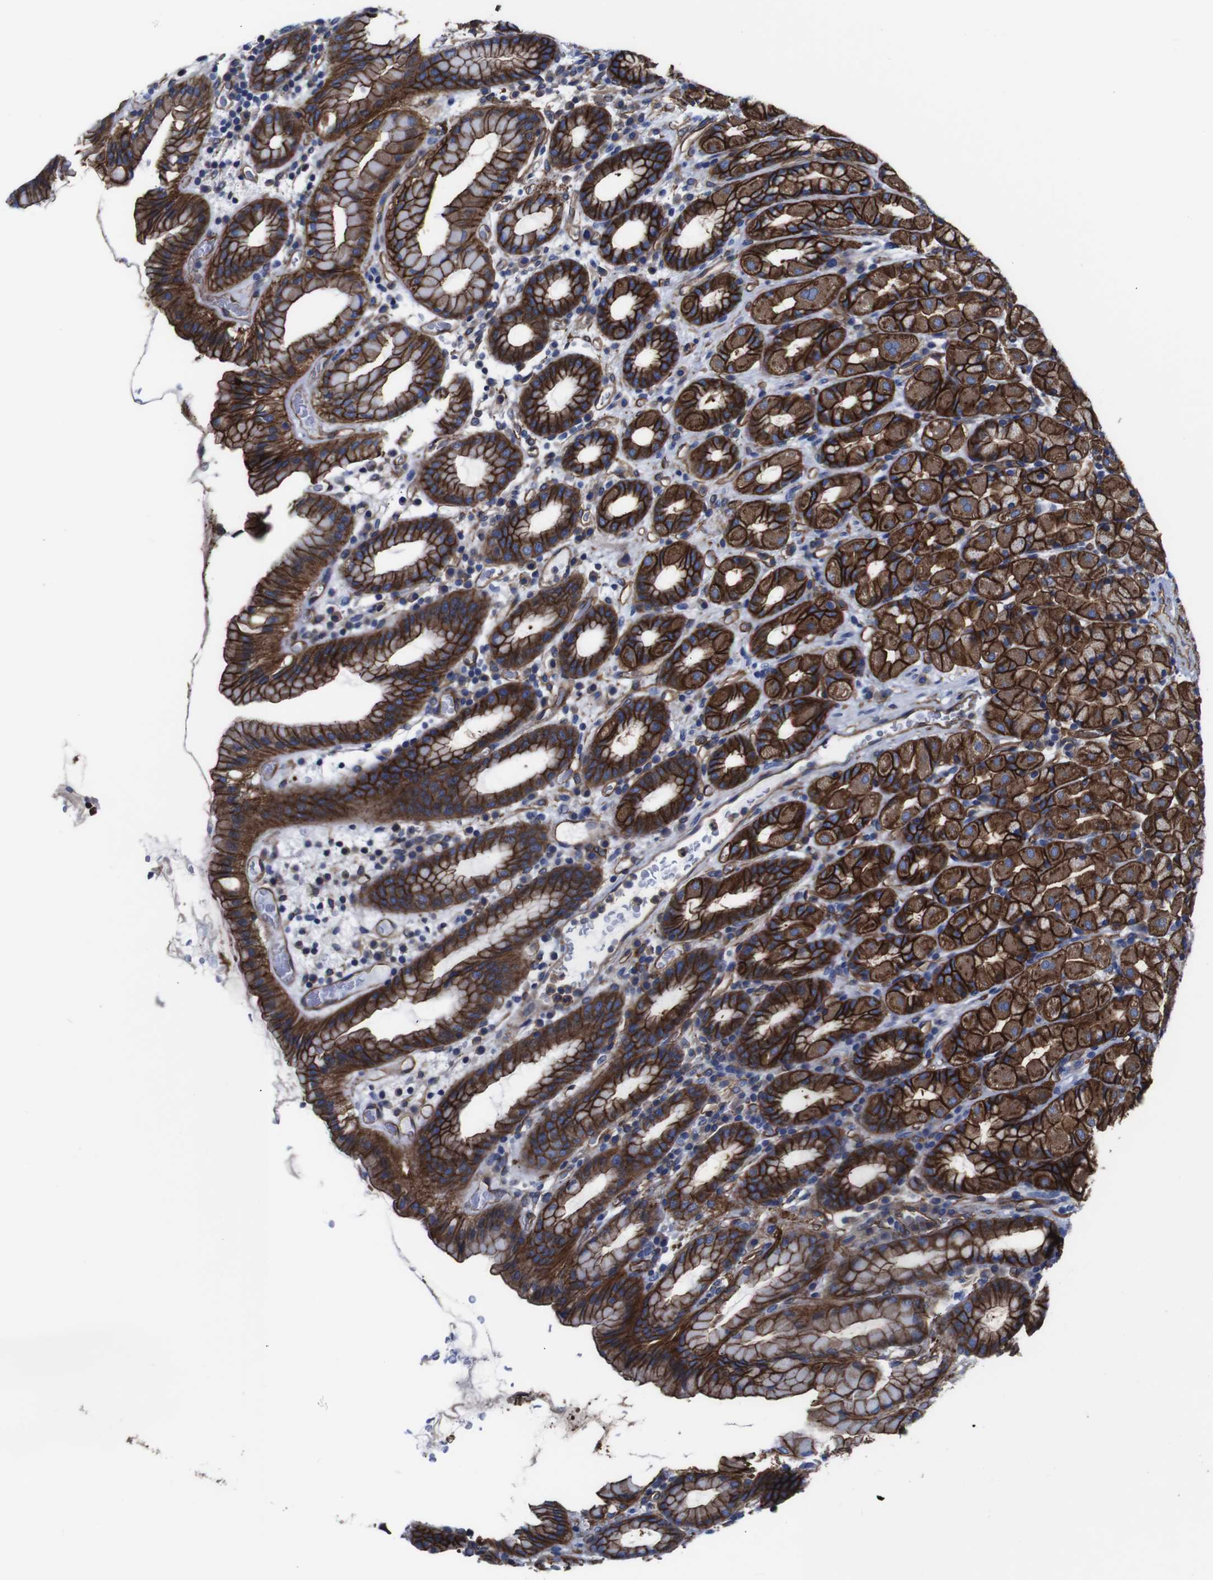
{"staining": {"intensity": "strong", "quantity": ">75%", "location": "cytoplasmic/membranous"}, "tissue": "stomach", "cell_type": "Glandular cells", "image_type": "normal", "snomed": [{"axis": "morphology", "description": "Normal tissue, NOS"}, {"axis": "topography", "description": "Stomach, upper"}], "caption": "Glandular cells display strong cytoplasmic/membranous expression in about >75% of cells in unremarkable stomach. The protein of interest is stained brown, and the nuclei are stained in blue (DAB IHC with brightfield microscopy, high magnification).", "gene": "SPTBN1", "patient": {"sex": "male", "age": 68}}